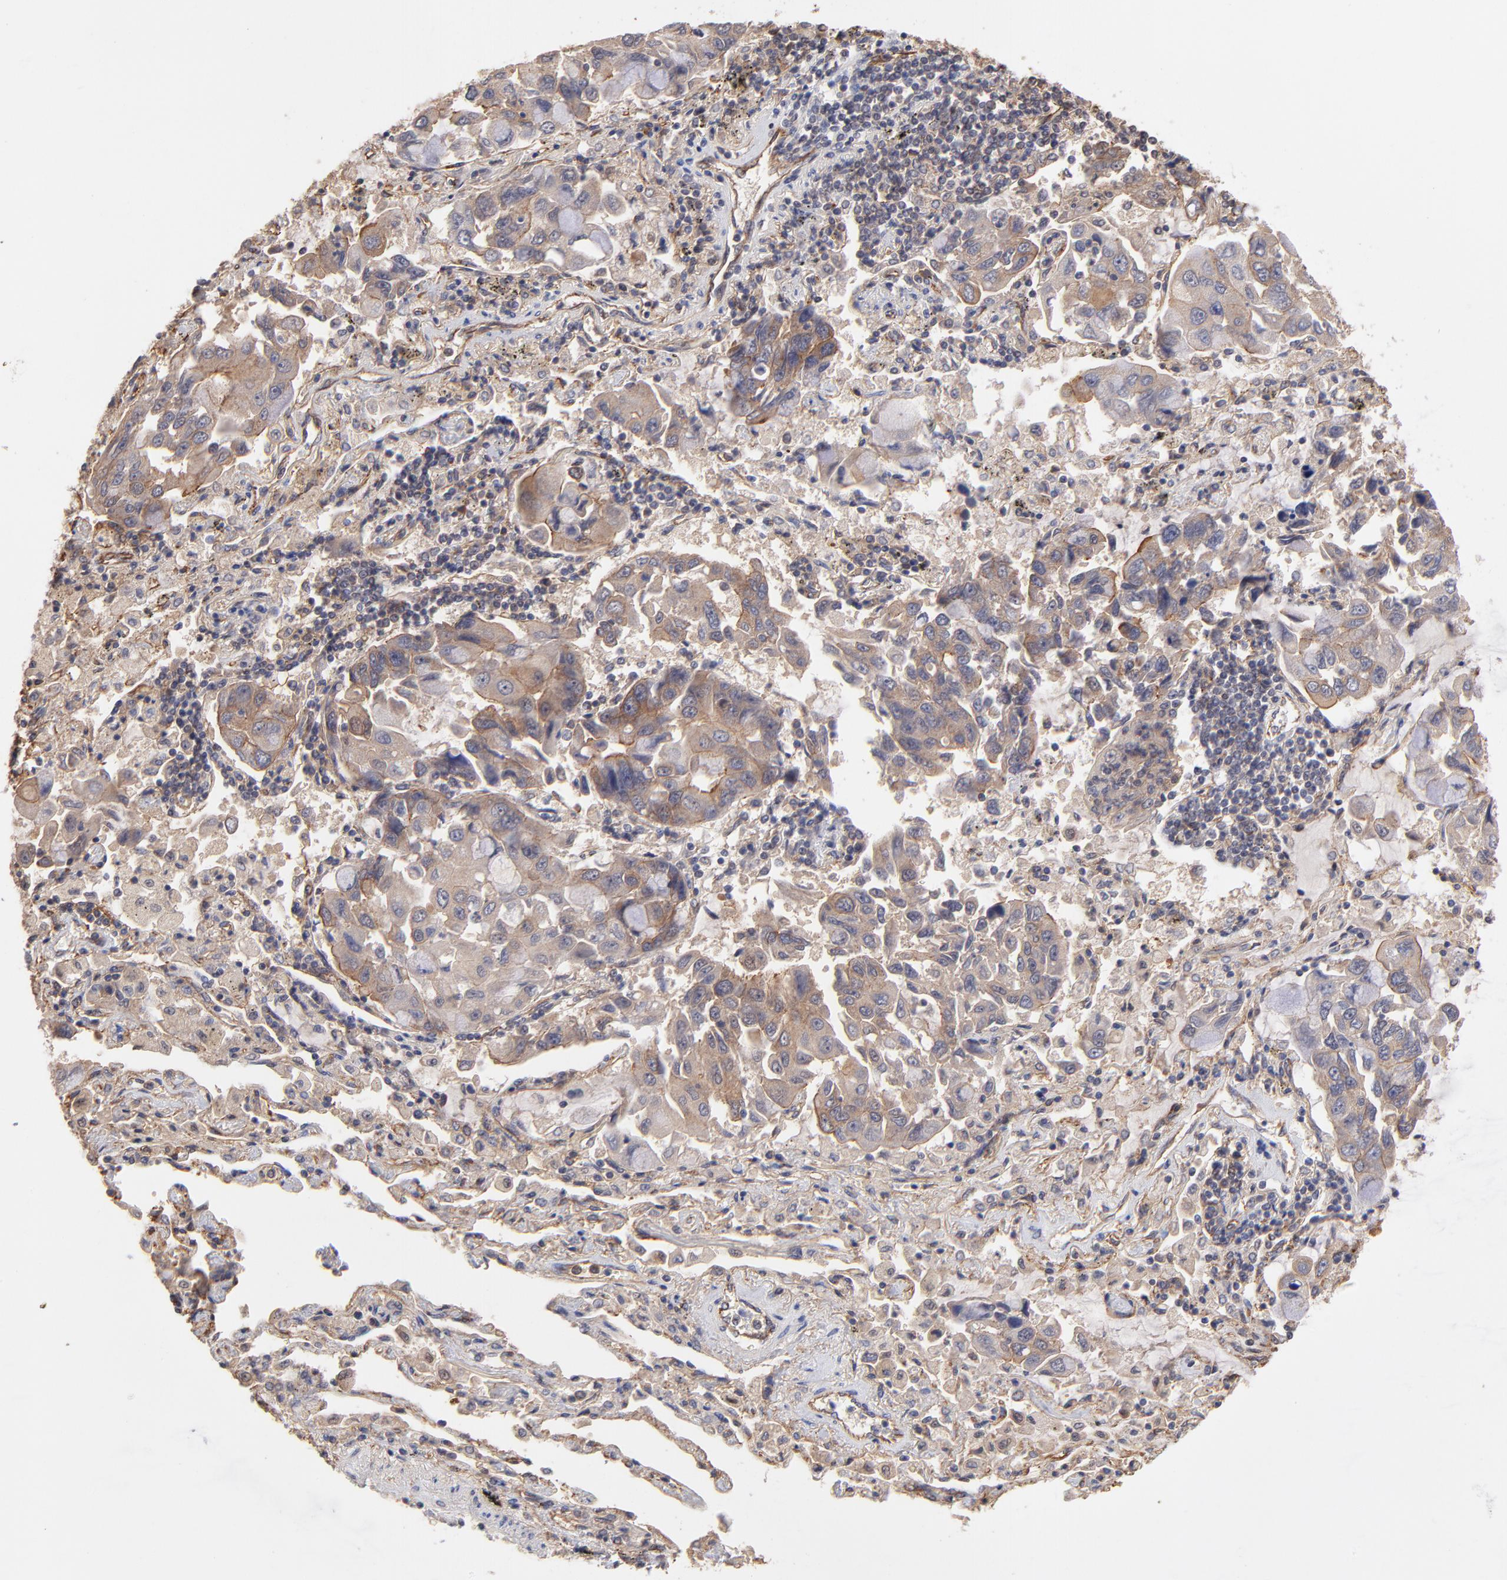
{"staining": {"intensity": "moderate", "quantity": ">75%", "location": "cytoplasmic/membranous"}, "tissue": "lung cancer", "cell_type": "Tumor cells", "image_type": "cancer", "snomed": [{"axis": "morphology", "description": "Adenocarcinoma, NOS"}, {"axis": "topography", "description": "Lung"}], "caption": "Protein expression analysis of human lung cancer reveals moderate cytoplasmic/membranous expression in approximately >75% of tumor cells.", "gene": "STAP2", "patient": {"sex": "male", "age": 64}}